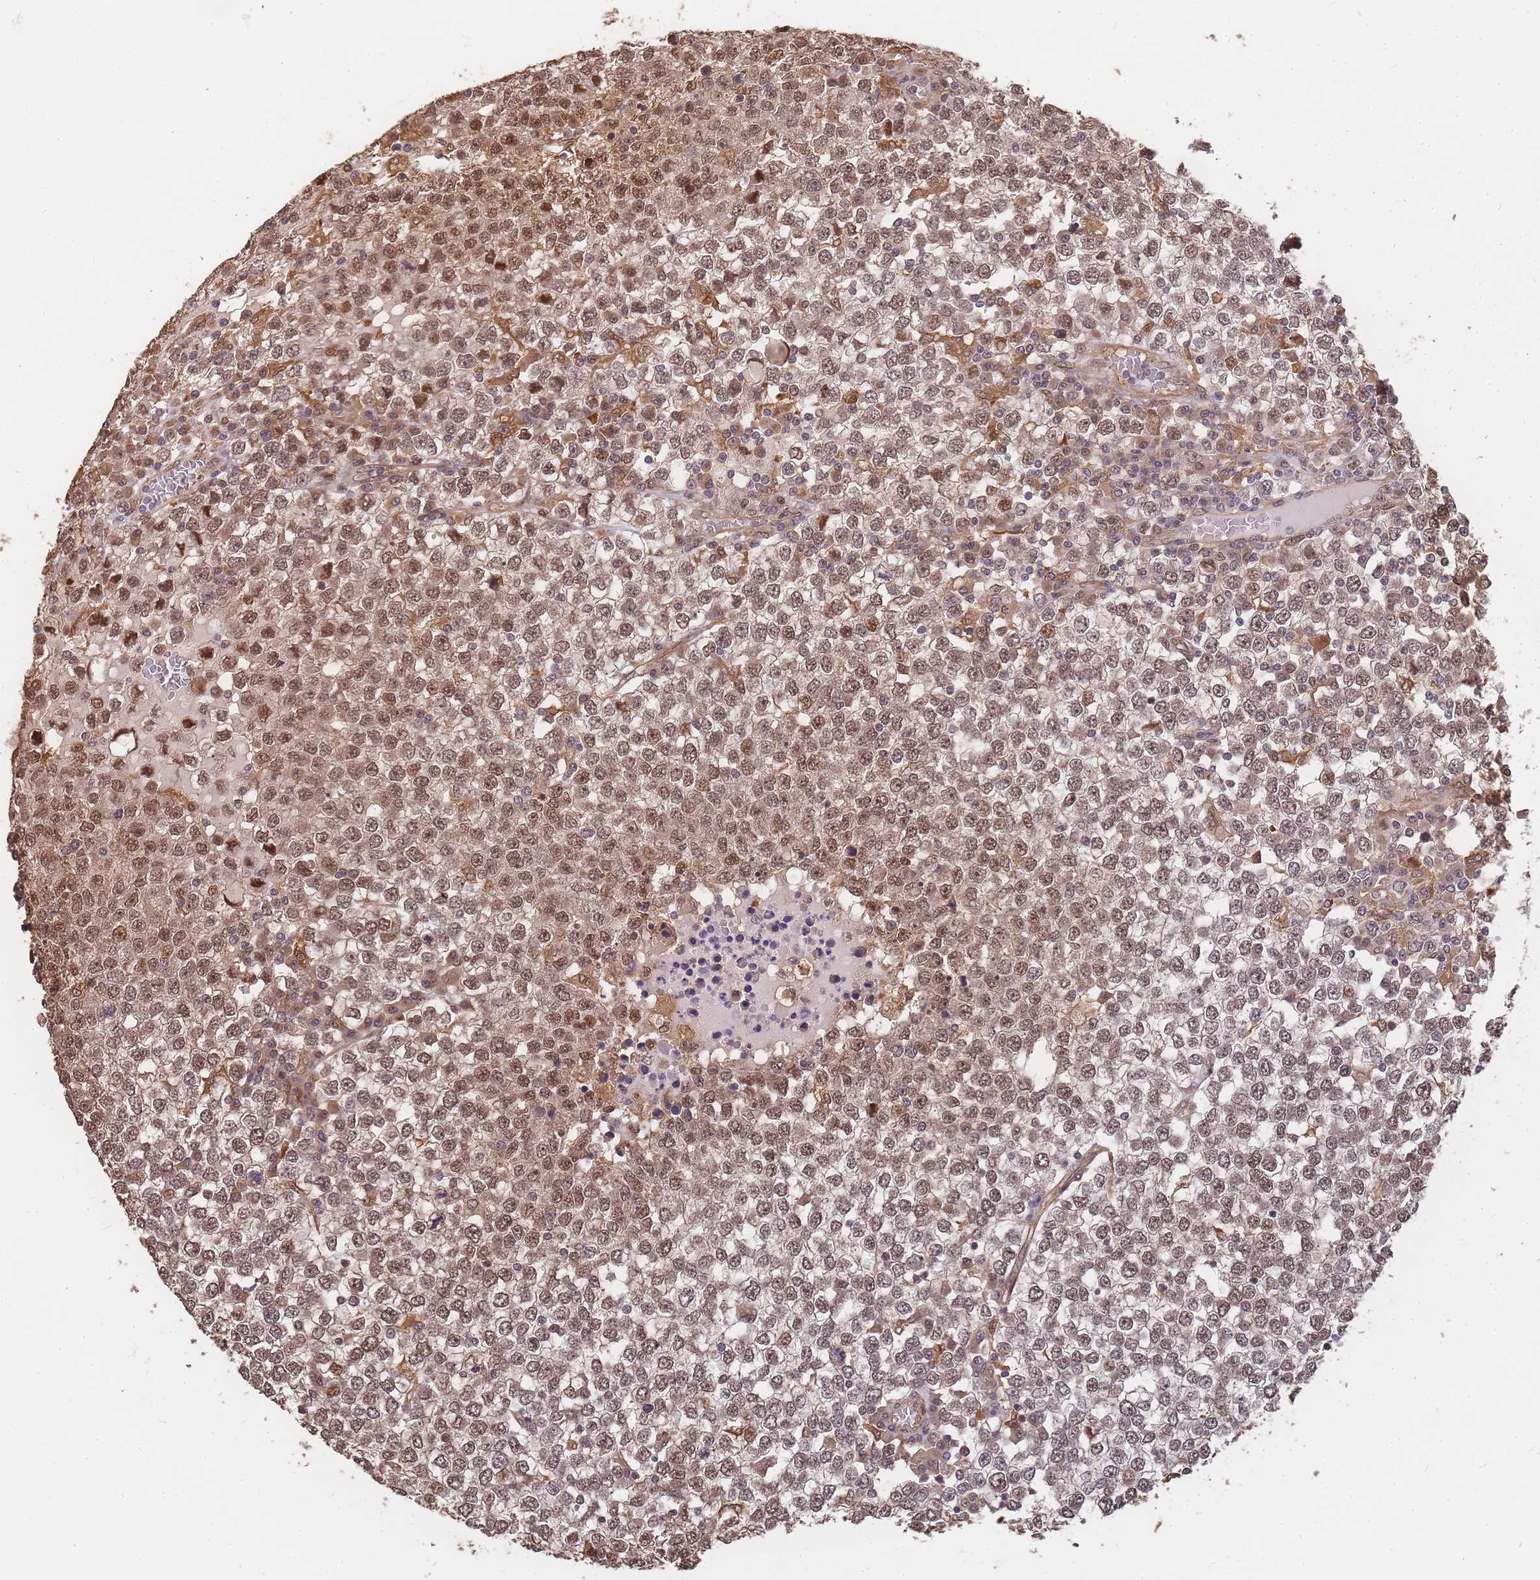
{"staining": {"intensity": "moderate", "quantity": ">75%", "location": "cytoplasmic/membranous,nuclear"}, "tissue": "testis cancer", "cell_type": "Tumor cells", "image_type": "cancer", "snomed": [{"axis": "morphology", "description": "Seminoma, NOS"}, {"axis": "topography", "description": "Testis"}], "caption": "The immunohistochemical stain labels moderate cytoplasmic/membranous and nuclear staining in tumor cells of seminoma (testis) tissue. (DAB IHC with brightfield microscopy, high magnification).", "gene": "CDKN2AIPNL", "patient": {"sex": "male", "age": 65}}